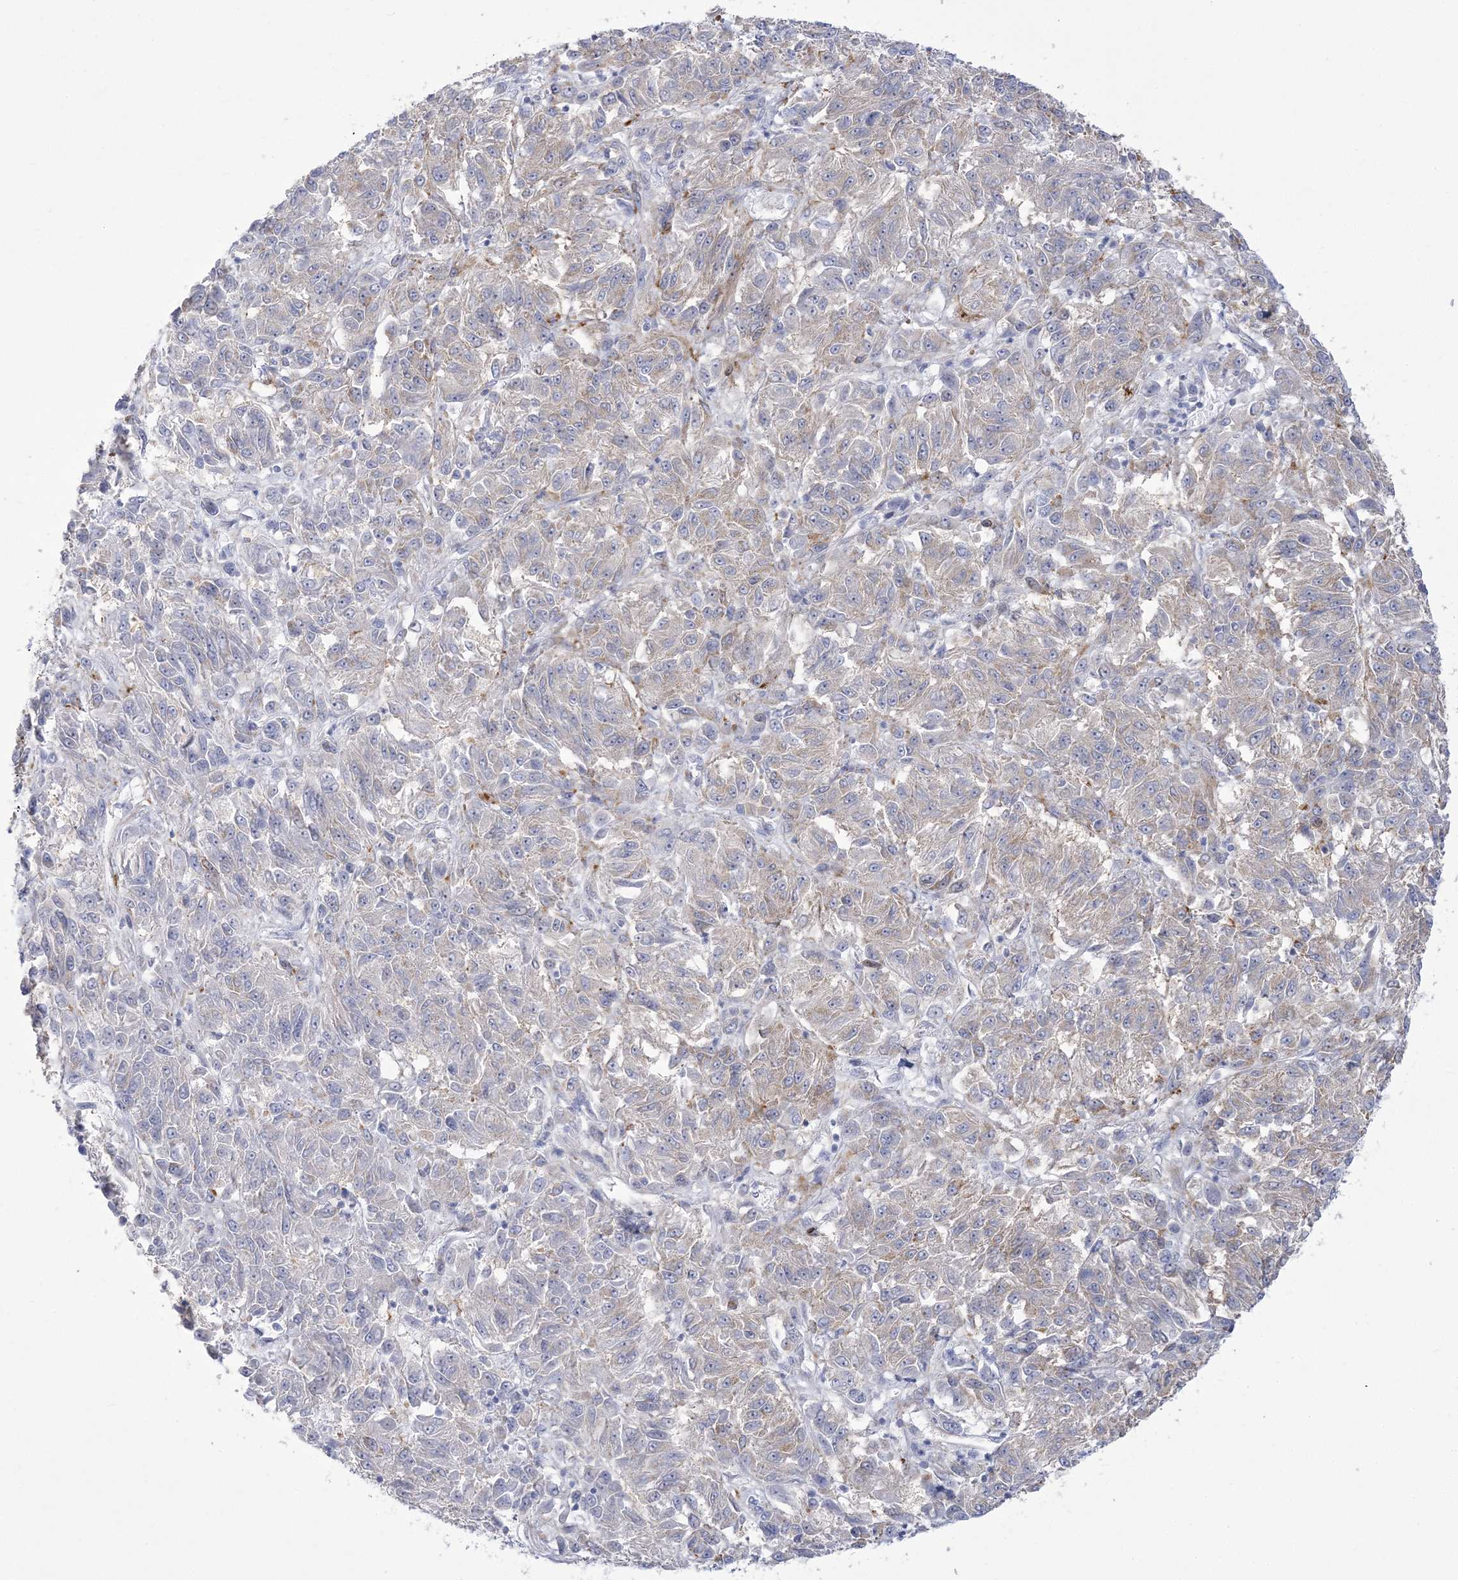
{"staining": {"intensity": "negative", "quantity": "none", "location": "none"}, "tissue": "melanoma", "cell_type": "Tumor cells", "image_type": "cancer", "snomed": [{"axis": "morphology", "description": "Malignant melanoma, Metastatic site"}, {"axis": "topography", "description": "Lung"}], "caption": "An image of human melanoma is negative for staining in tumor cells.", "gene": "WDR27", "patient": {"sex": "male", "age": 64}}